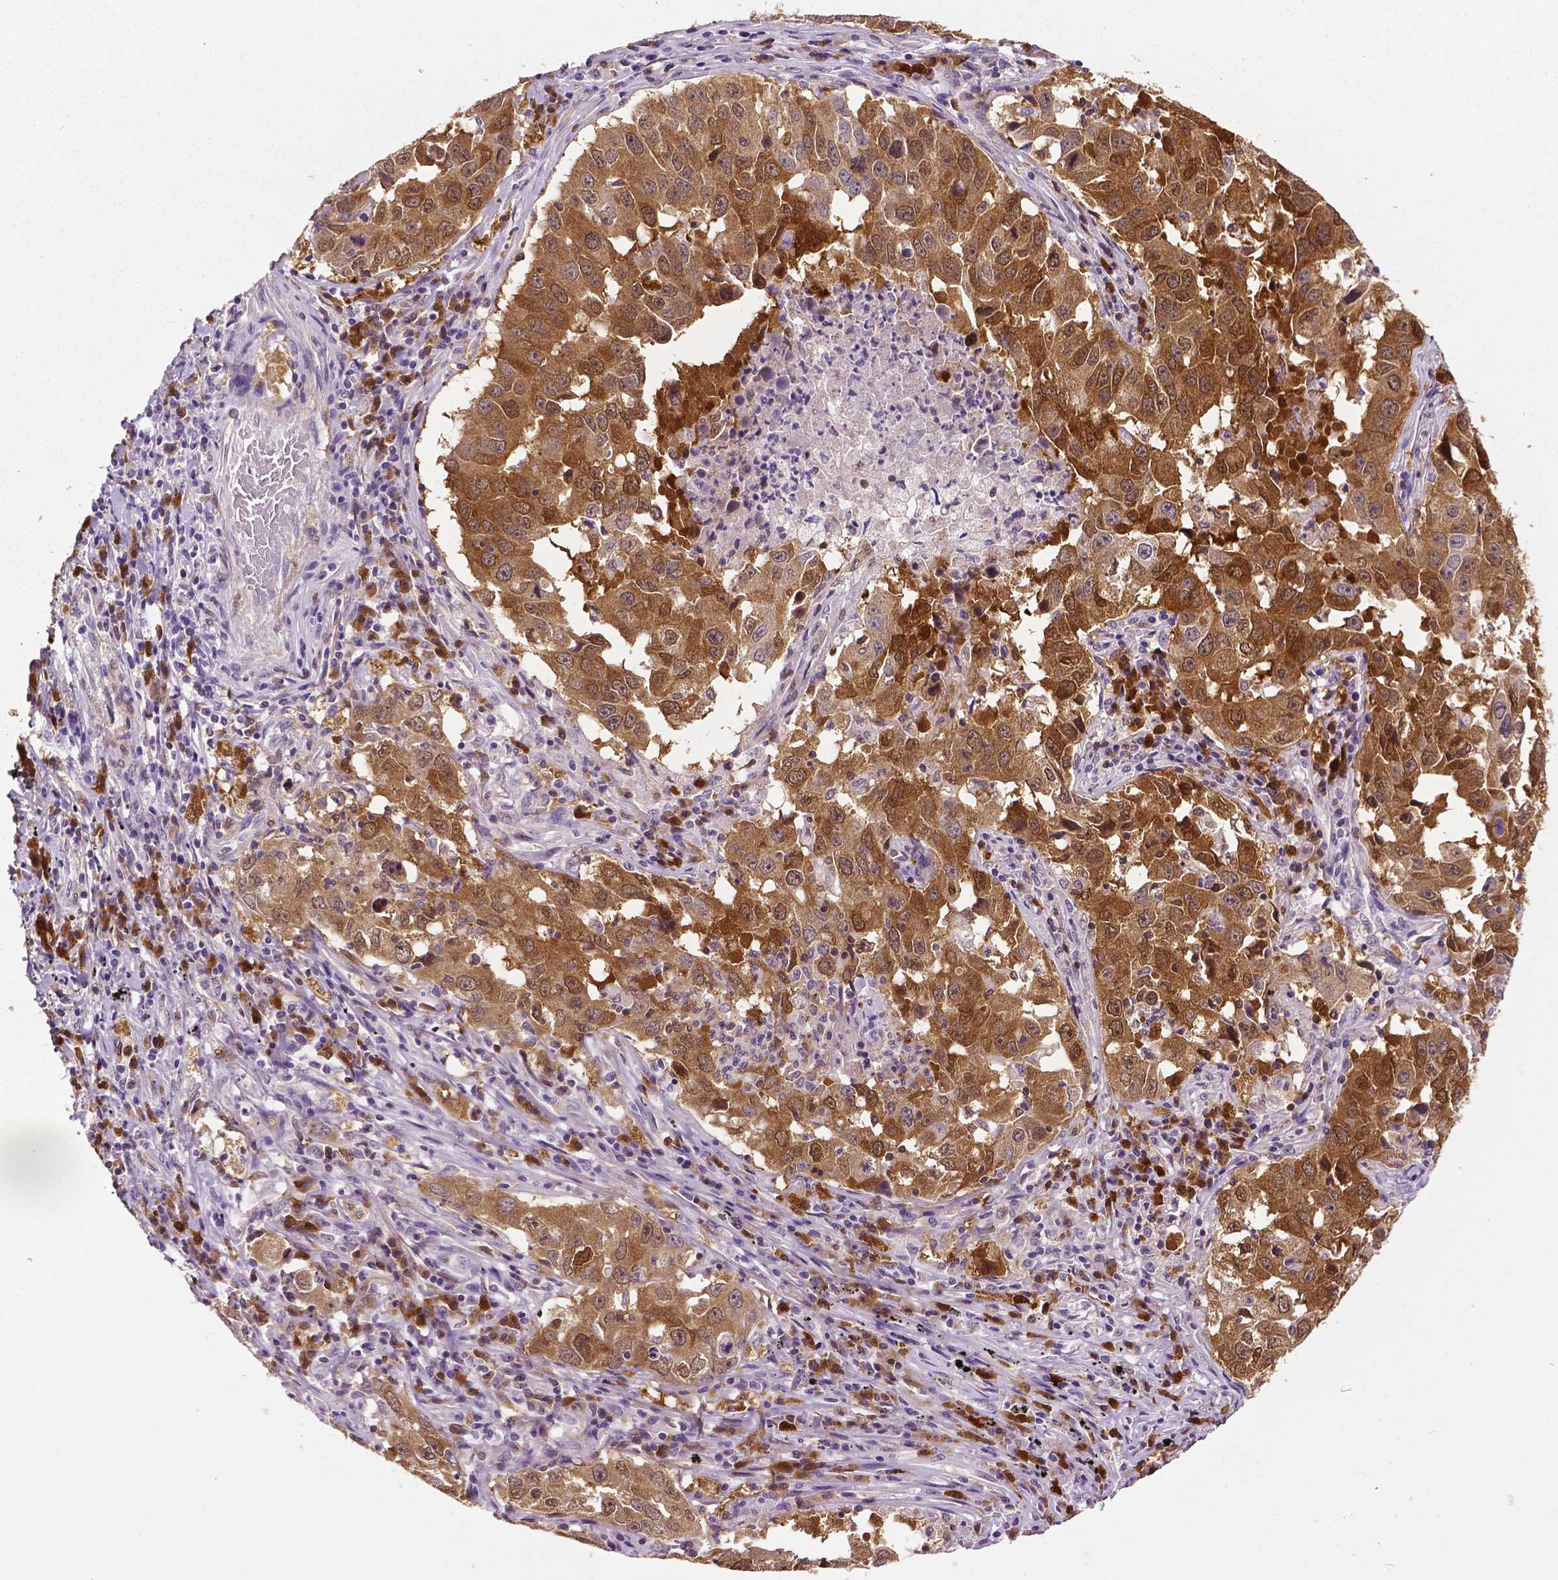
{"staining": {"intensity": "moderate", "quantity": ">75%", "location": "cytoplasmic/membranous"}, "tissue": "lung cancer", "cell_type": "Tumor cells", "image_type": "cancer", "snomed": [{"axis": "morphology", "description": "Adenocarcinoma, NOS"}, {"axis": "topography", "description": "Lung"}], "caption": "Lung adenocarcinoma stained with DAB (3,3'-diaminobenzidine) IHC demonstrates medium levels of moderate cytoplasmic/membranous positivity in about >75% of tumor cells.", "gene": "PHGDH", "patient": {"sex": "male", "age": 73}}